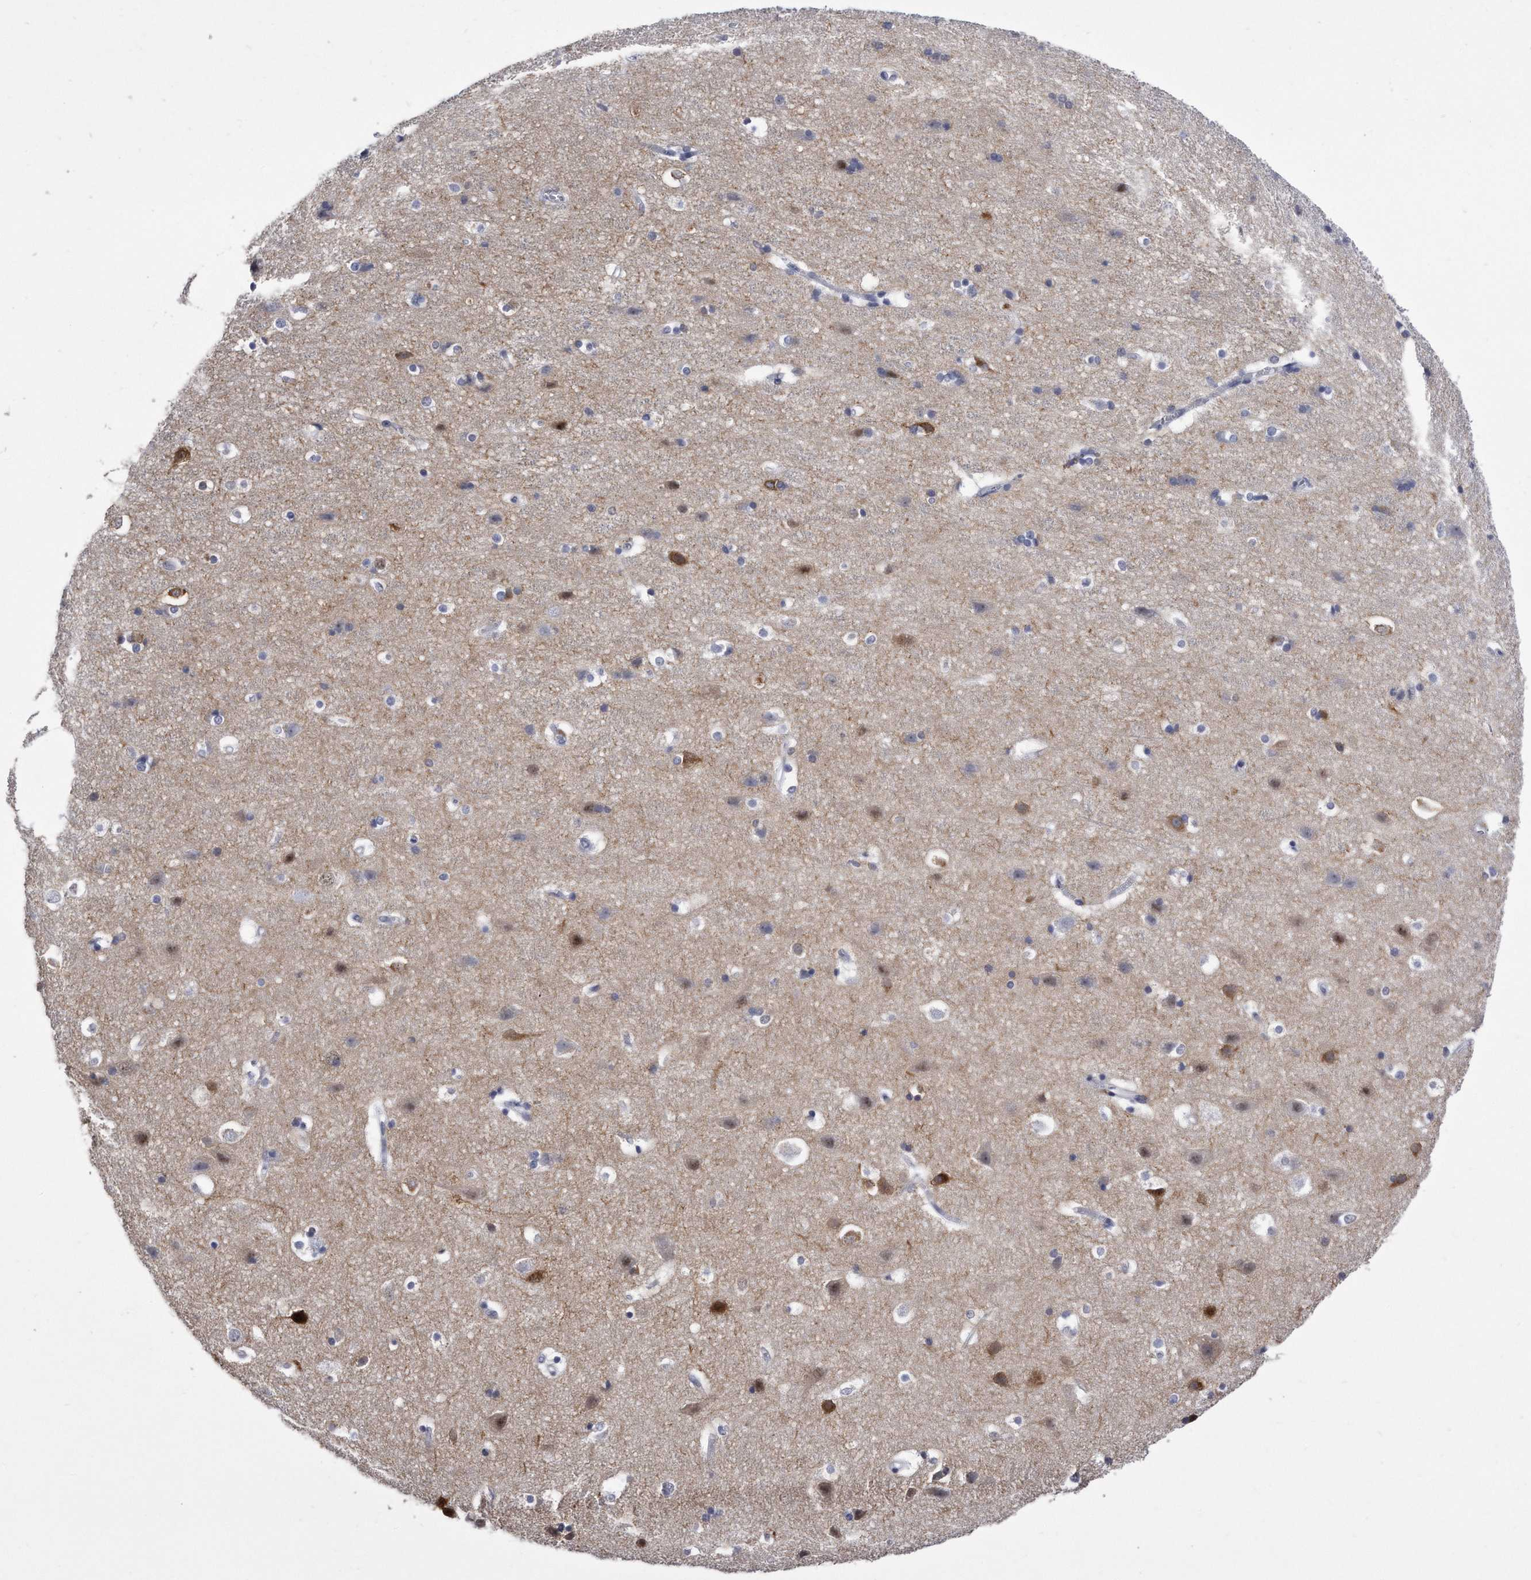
{"staining": {"intensity": "negative", "quantity": "none", "location": "none"}, "tissue": "cerebral cortex", "cell_type": "Endothelial cells", "image_type": "normal", "snomed": [{"axis": "morphology", "description": "Normal tissue, NOS"}, {"axis": "topography", "description": "Cerebral cortex"}], "caption": "Immunohistochemistry (IHC) of unremarkable cerebral cortex exhibits no expression in endothelial cells. (Stains: DAB (3,3'-diaminobenzidine) IHC with hematoxylin counter stain, Microscopy: brightfield microscopy at high magnification).", "gene": "KCTD8", "patient": {"sex": "male", "age": 54}}